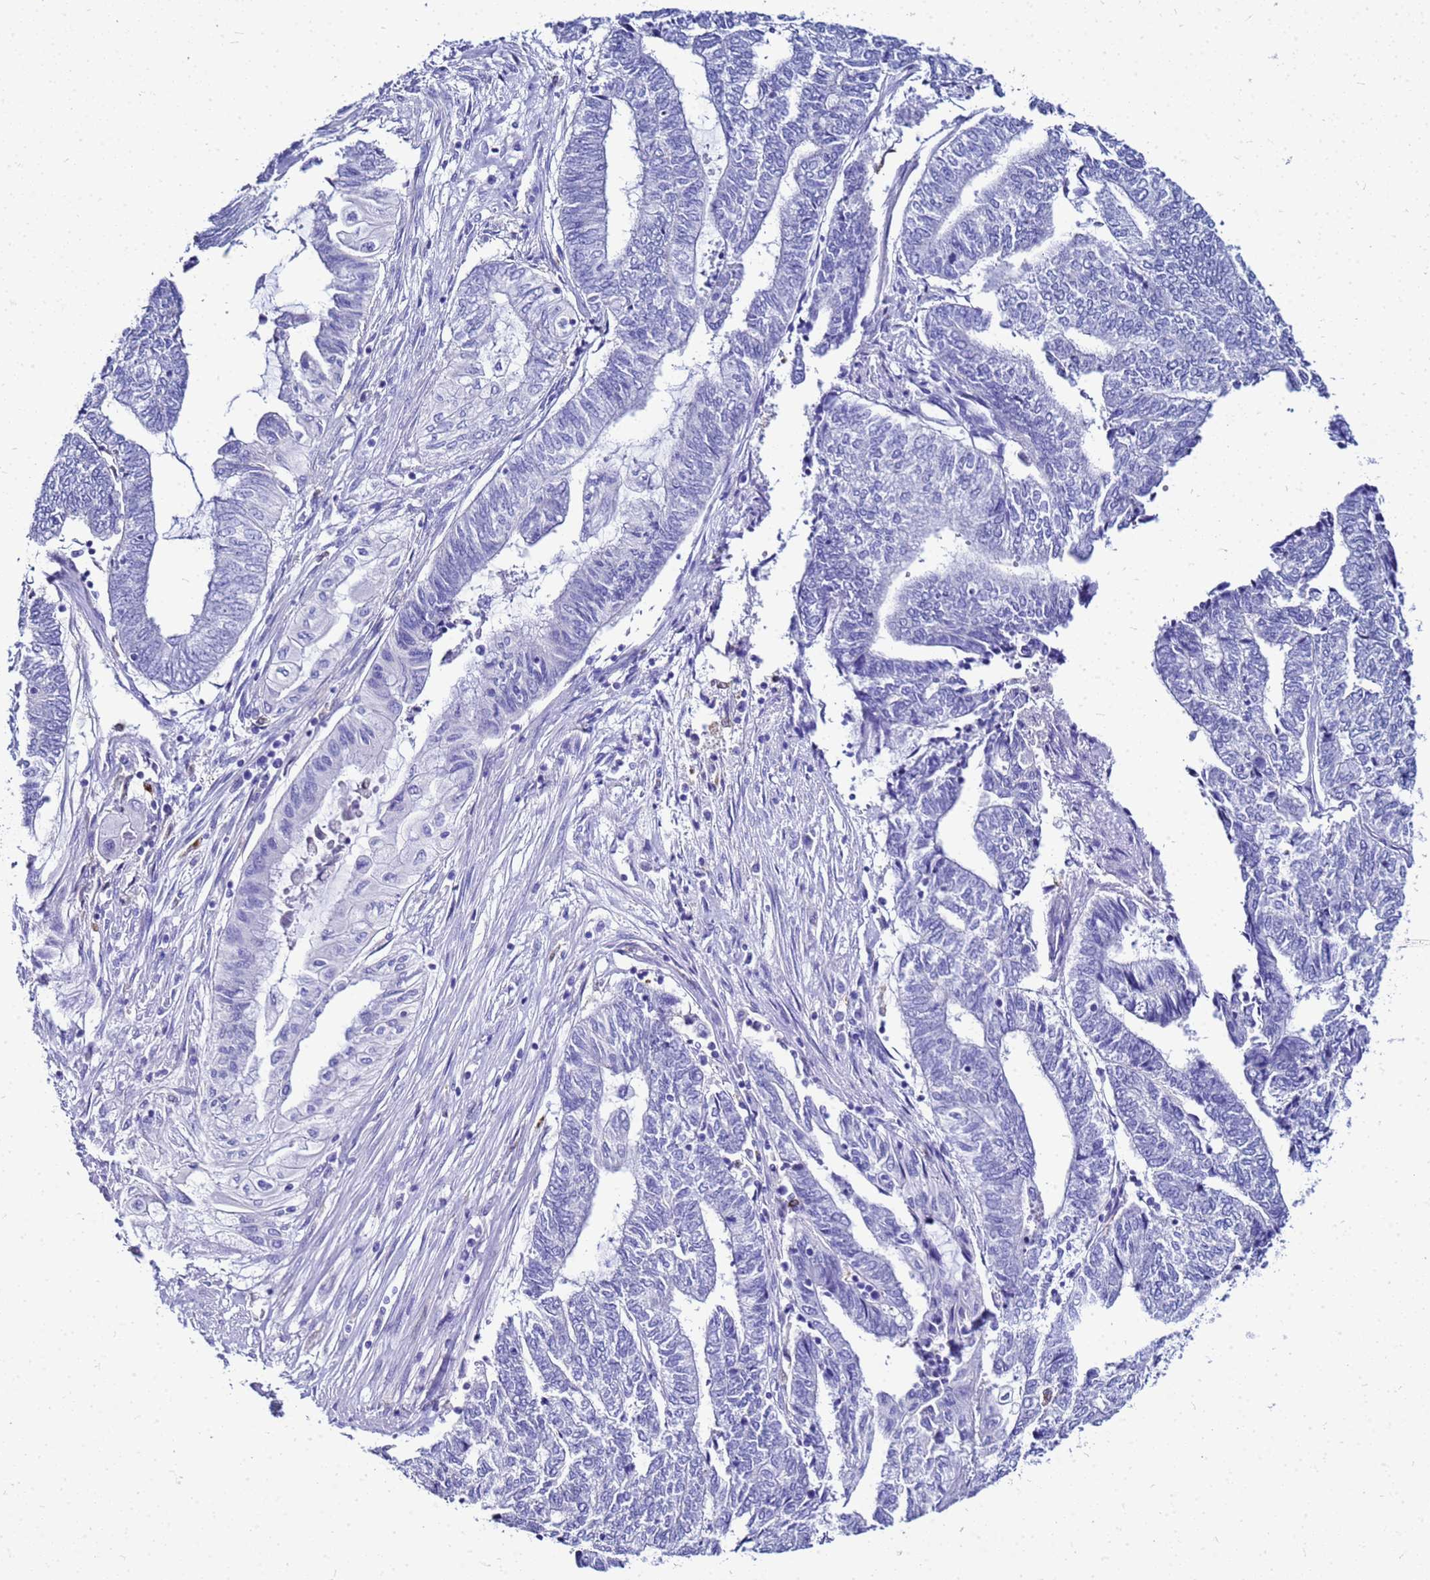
{"staining": {"intensity": "negative", "quantity": "none", "location": "none"}, "tissue": "endometrial cancer", "cell_type": "Tumor cells", "image_type": "cancer", "snomed": [{"axis": "morphology", "description": "Adenocarcinoma, NOS"}, {"axis": "topography", "description": "Uterus"}, {"axis": "topography", "description": "Endometrium"}], "caption": "The micrograph reveals no significant positivity in tumor cells of endometrial adenocarcinoma.", "gene": "CSTA", "patient": {"sex": "female", "age": 70}}